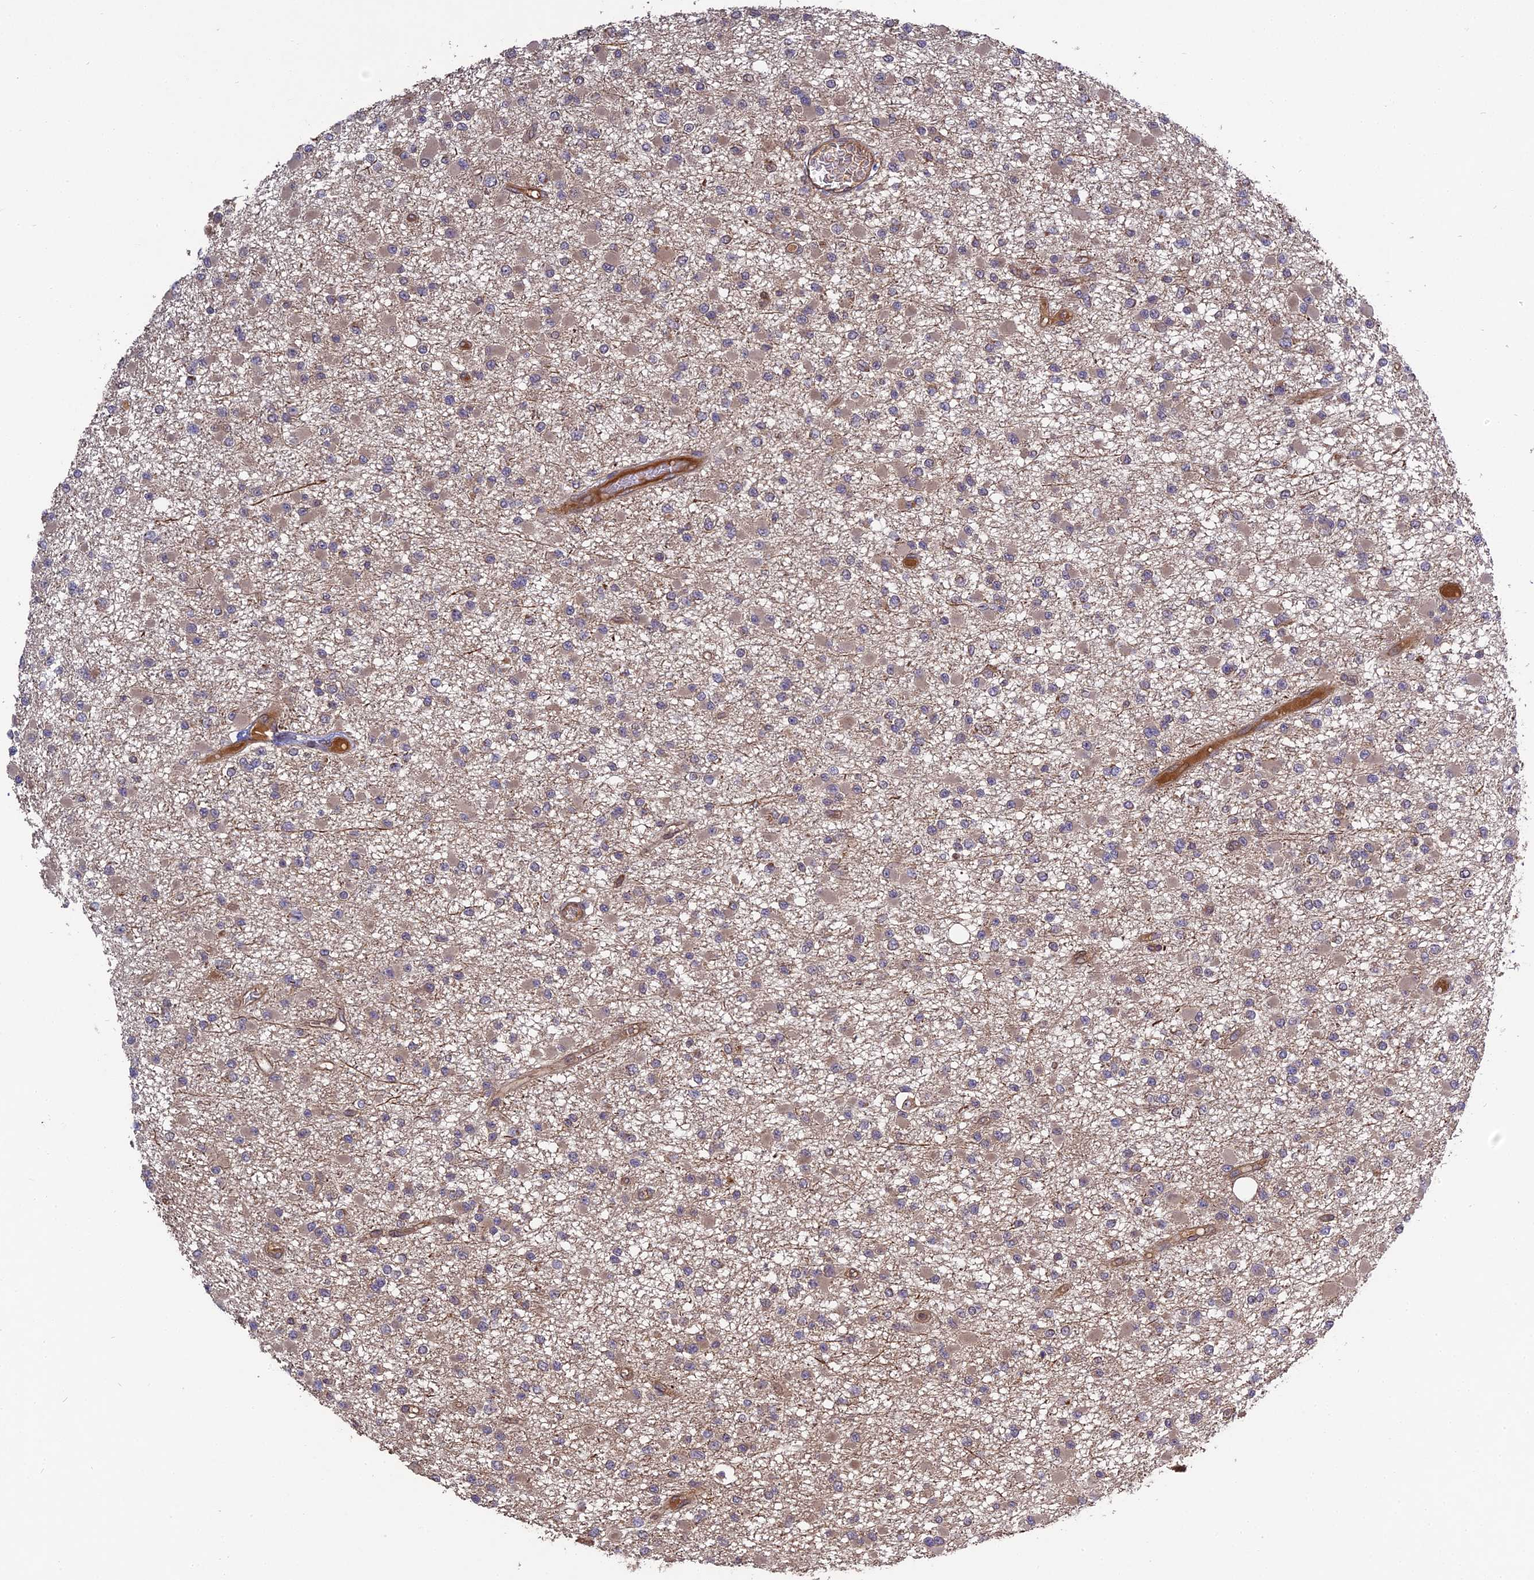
{"staining": {"intensity": "weak", "quantity": "<25%", "location": "cytoplasmic/membranous"}, "tissue": "glioma", "cell_type": "Tumor cells", "image_type": "cancer", "snomed": [{"axis": "morphology", "description": "Glioma, malignant, Low grade"}, {"axis": "topography", "description": "Brain"}], "caption": "Image shows no protein positivity in tumor cells of low-grade glioma (malignant) tissue.", "gene": "TMUB2", "patient": {"sex": "female", "age": 22}}